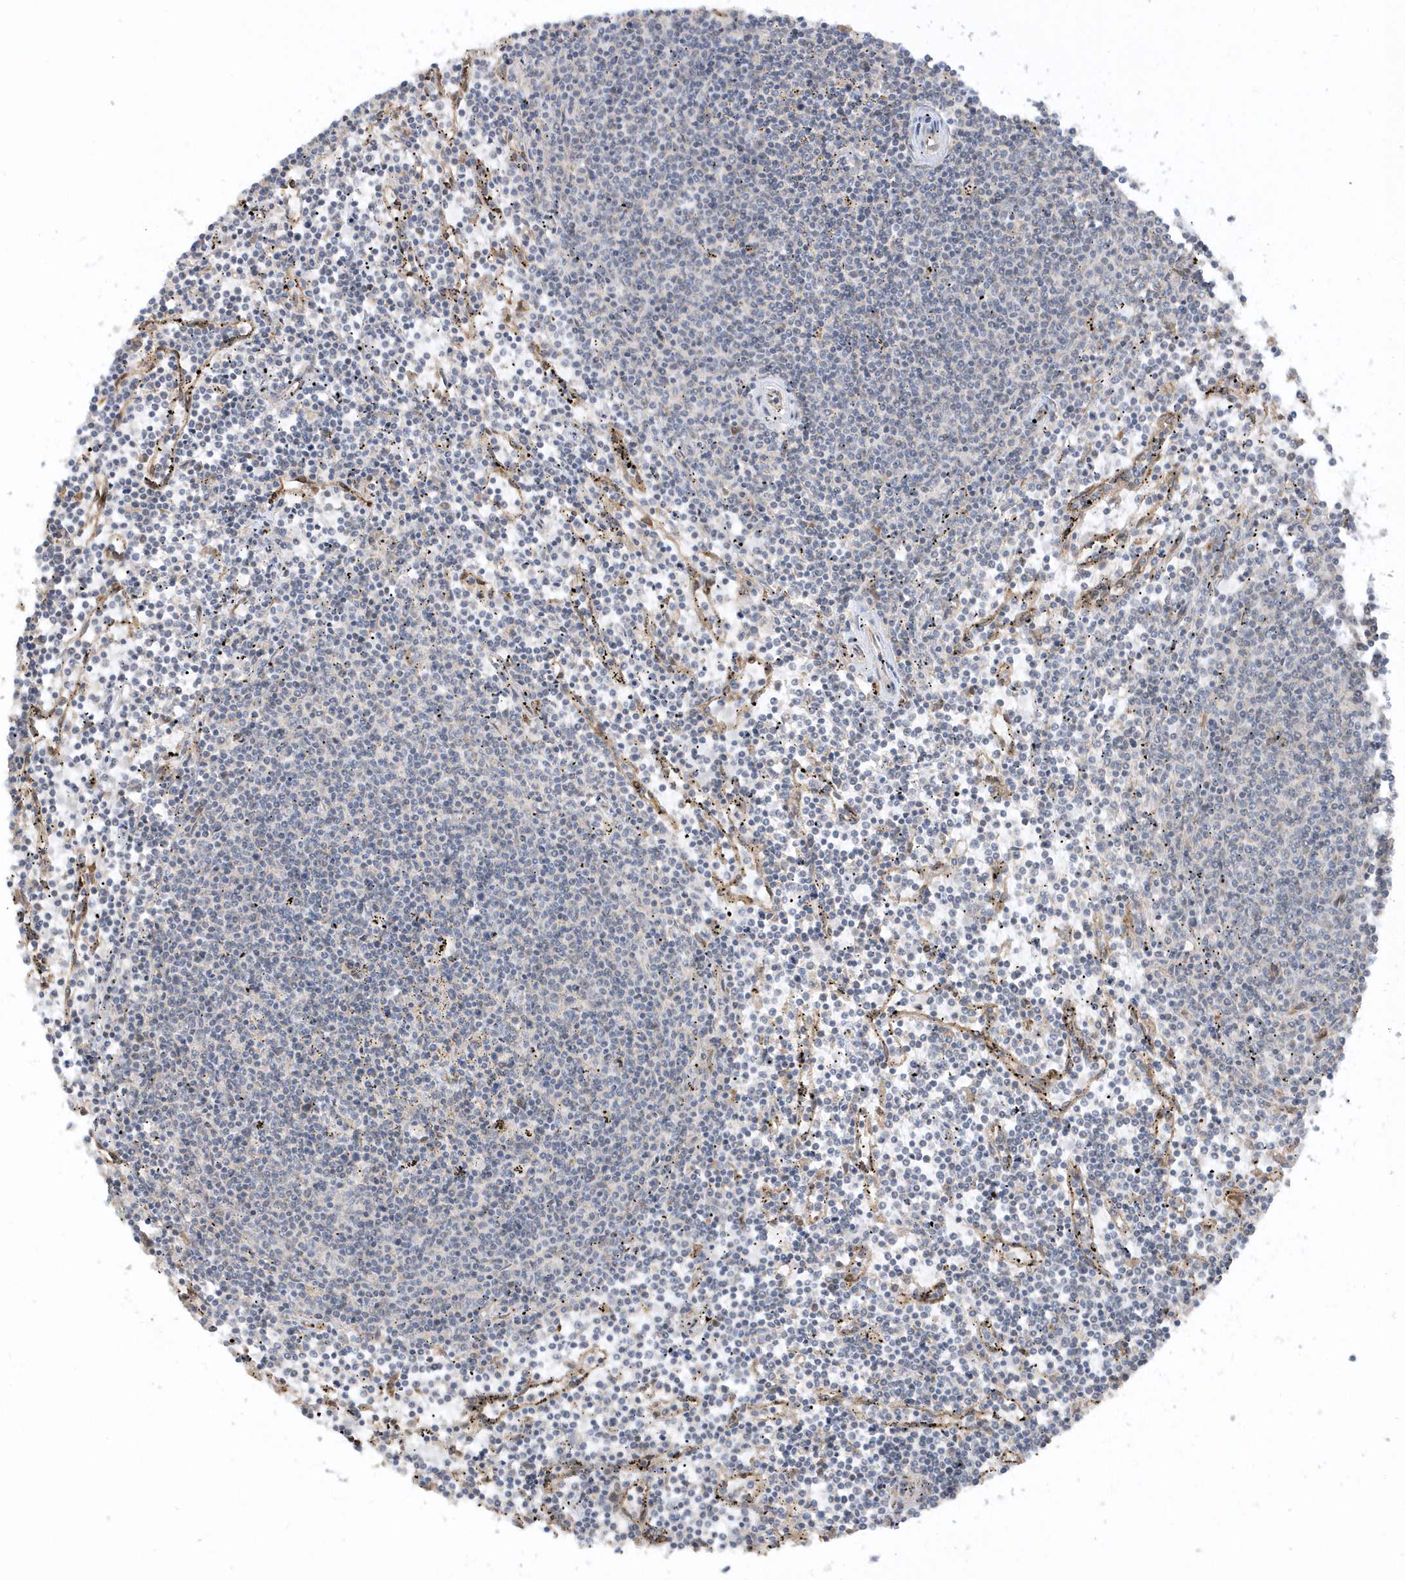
{"staining": {"intensity": "negative", "quantity": "none", "location": "none"}, "tissue": "lymphoma", "cell_type": "Tumor cells", "image_type": "cancer", "snomed": [{"axis": "morphology", "description": "Malignant lymphoma, non-Hodgkin's type, Low grade"}, {"axis": "topography", "description": "Spleen"}], "caption": "High magnification brightfield microscopy of malignant lymphoma, non-Hodgkin's type (low-grade) stained with DAB (brown) and counterstained with hematoxylin (blue): tumor cells show no significant positivity.", "gene": "ECM2", "patient": {"sex": "female", "age": 50}}